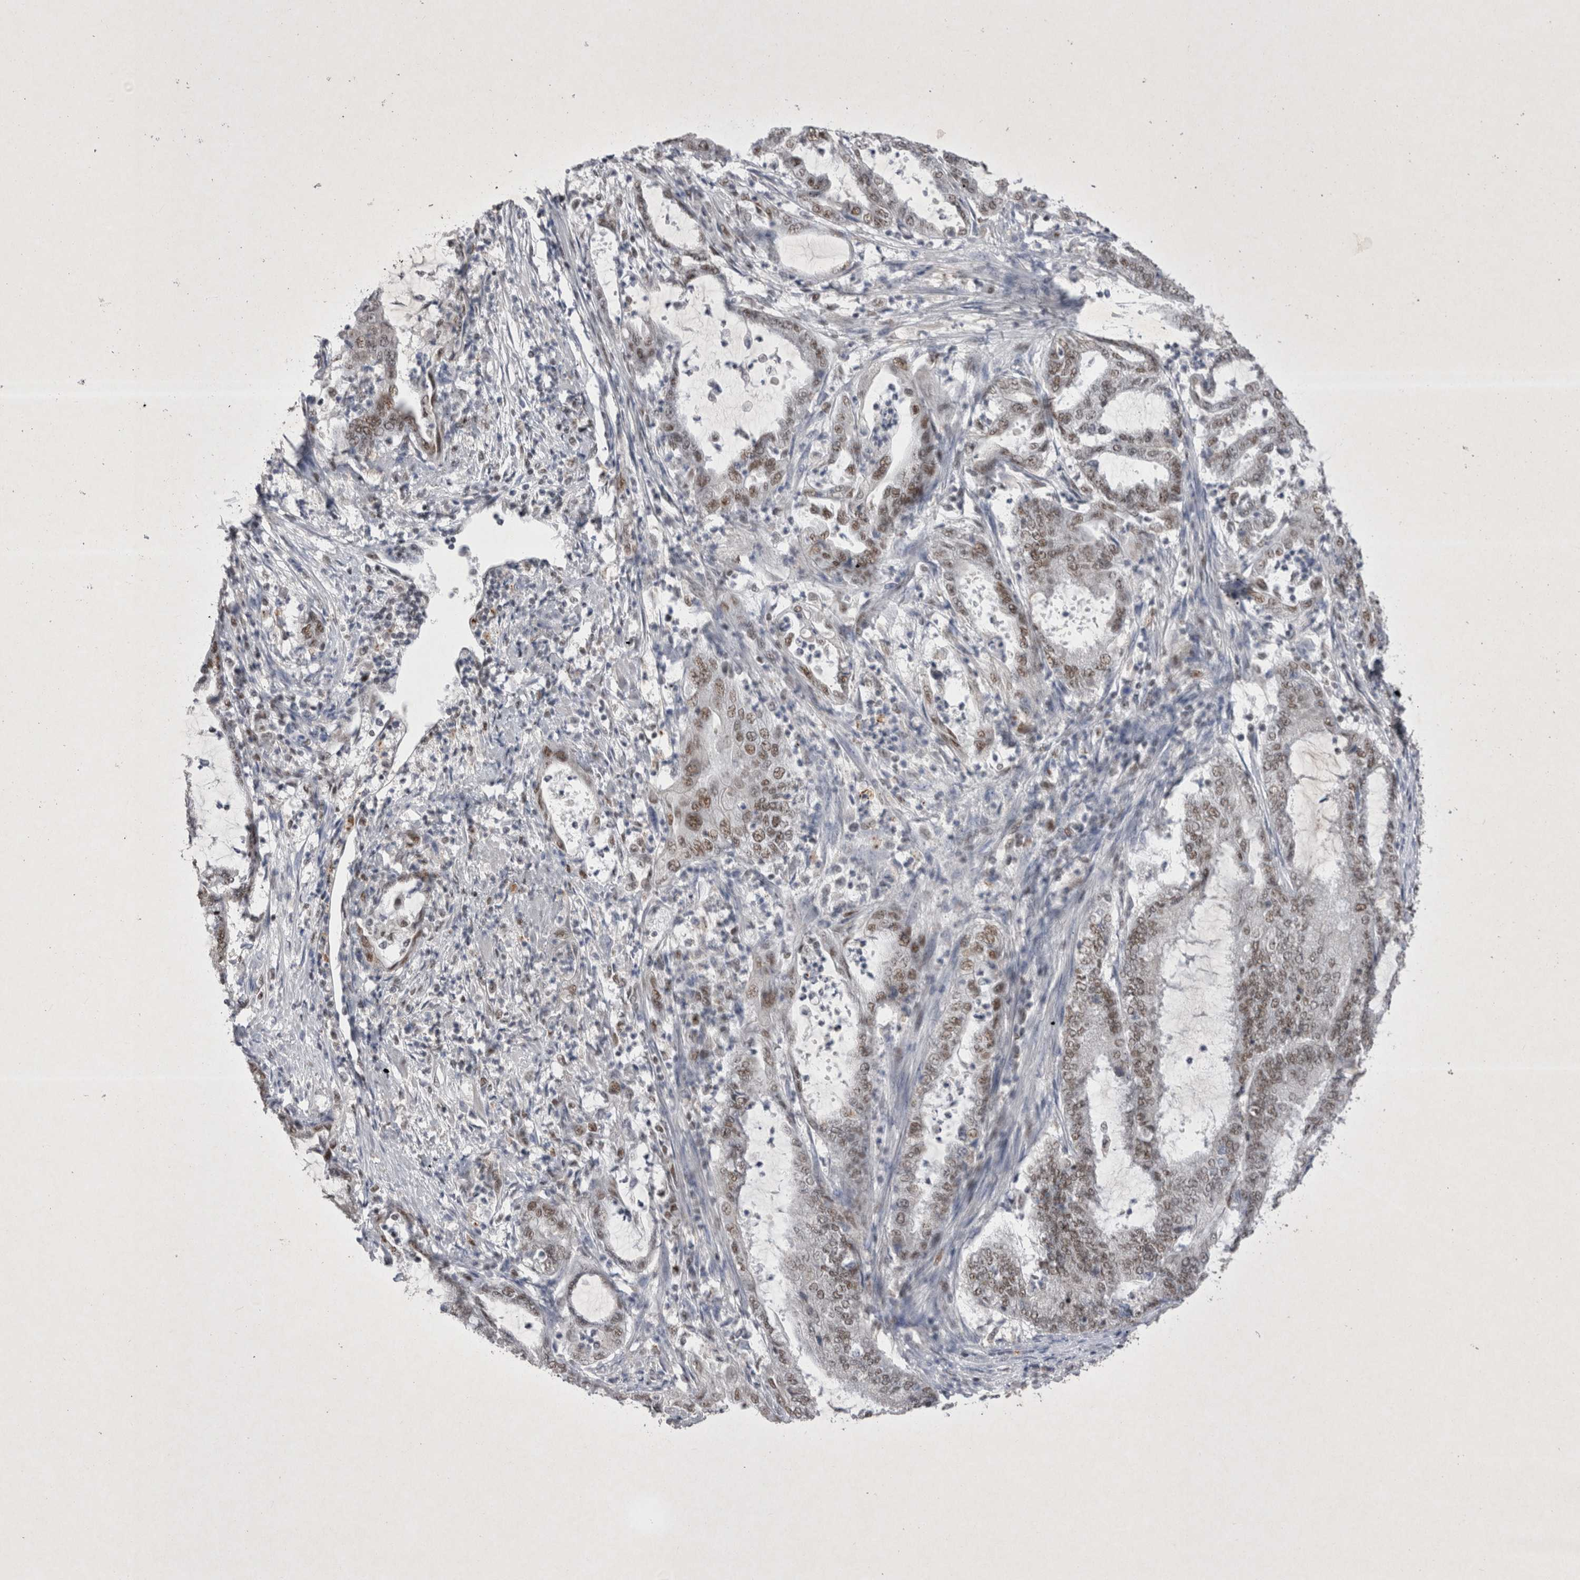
{"staining": {"intensity": "weak", "quantity": ">75%", "location": "nuclear"}, "tissue": "endometrial cancer", "cell_type": "Tumor cells", "image_type": "cancer", "snomed": [{"axis": "morphology", "description": "Adenocarcinoma, NOS"}, {"axis": "topography", "description": "Endometrium"}], "caption": "Endometrial cancer stained with immunohistochemistry (IHC) shows weak nuclear staining in approximately >75% of tumor cells.", "gene": "RBM6", "patient": {"sex": "female", "age": 51}}